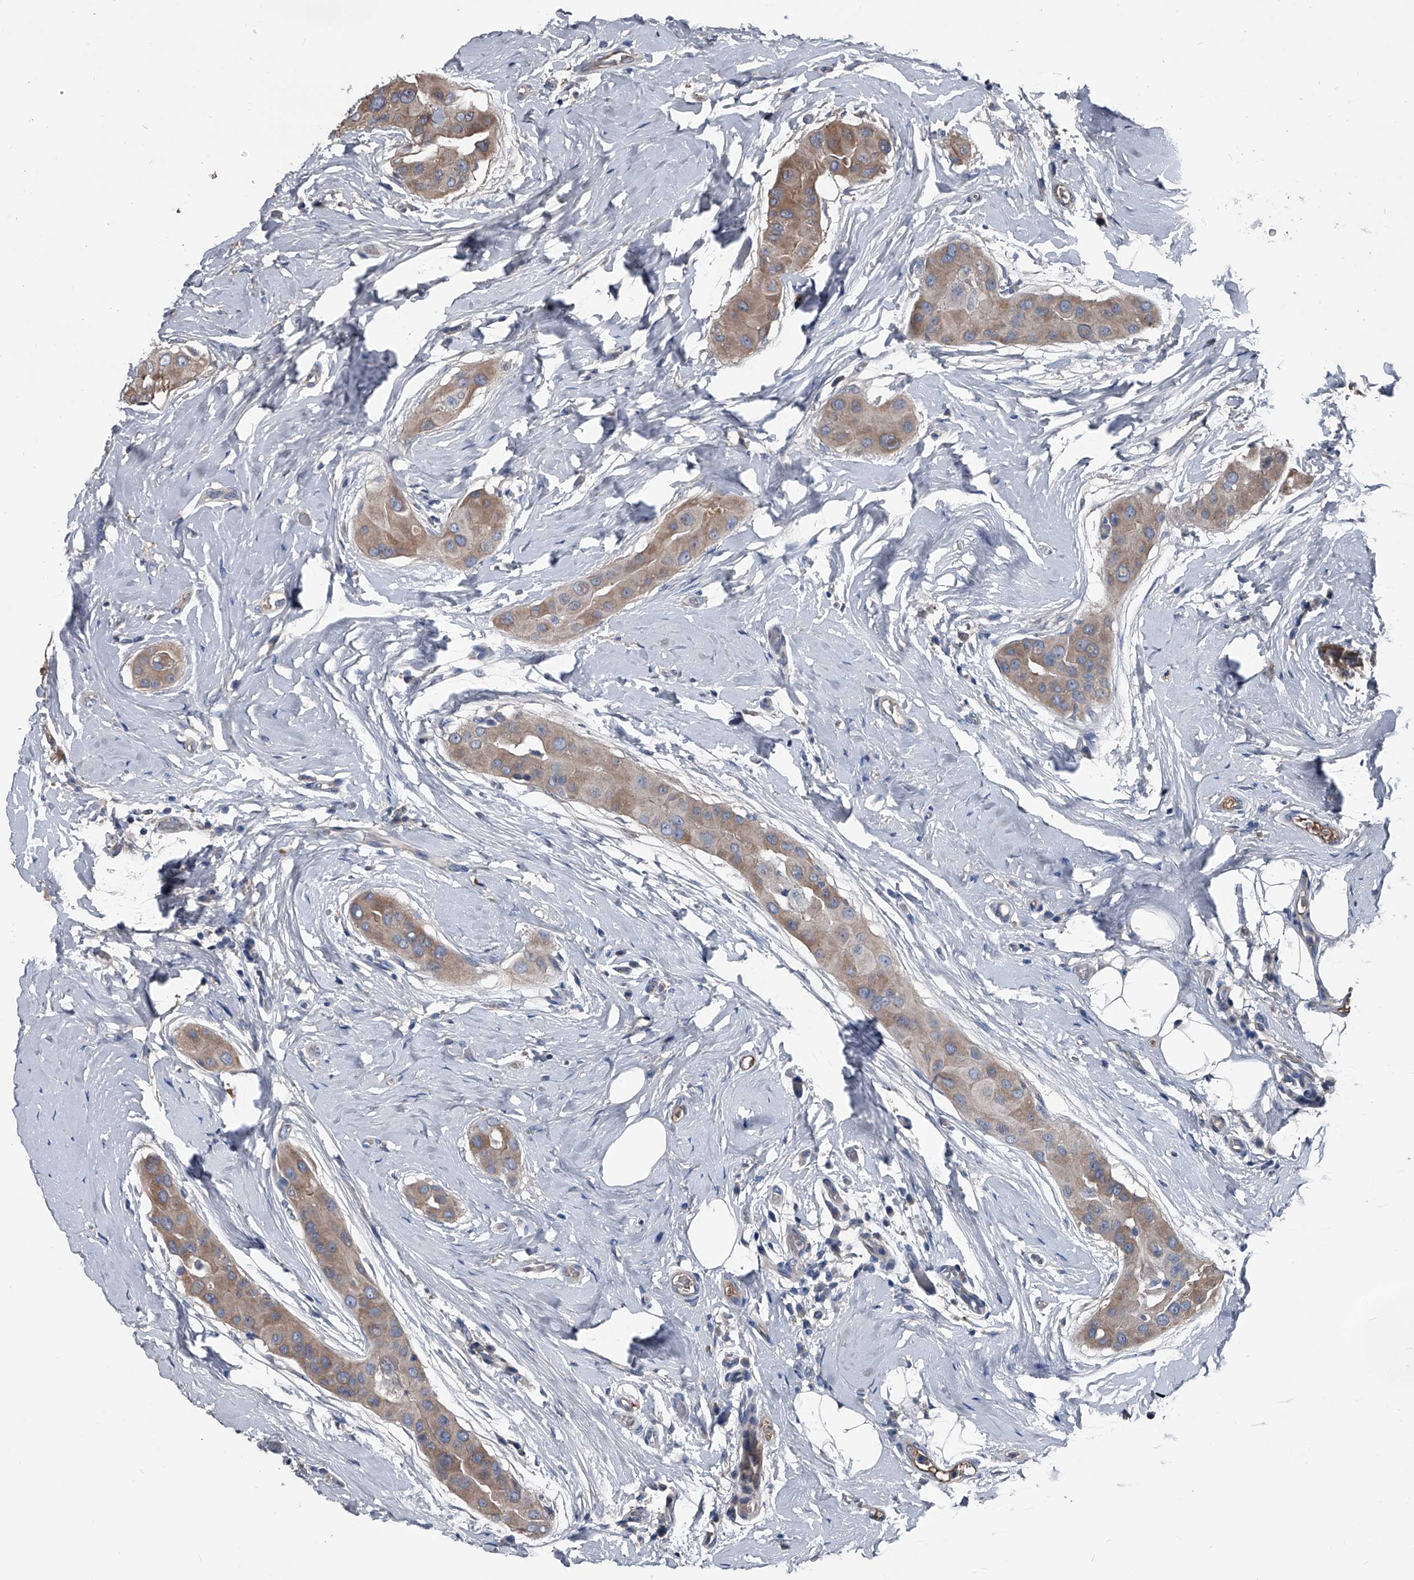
{"staining": {"intensity": "weak", "quantity": ">75%", "location": "cytoplasmic/membranous"}, "tissue": "thyroid cancer", "cell_type": "Tumor cells", "image_type": "cancer", "snomed": [{"axis": "morphology", "description": "Papillary adenocarcinoma, NOS"}, {"axis": "topography", "description": "Thyroid gland"}], "caption": "High-magnification brightfield microscopy of thyroid cancer (papillary adenocarcinoma) stained with DAB (brown) and counterstained with hematoxylin (blue). tumor cells exhibit weak cytoplasmic/membranous expression is present in approximately>75% of cells. (DAB IHC, brown staining for protein, blue staining for nuclei).", "gene": "KIF13A", "patient": {"sex": "male", "age": 33}}